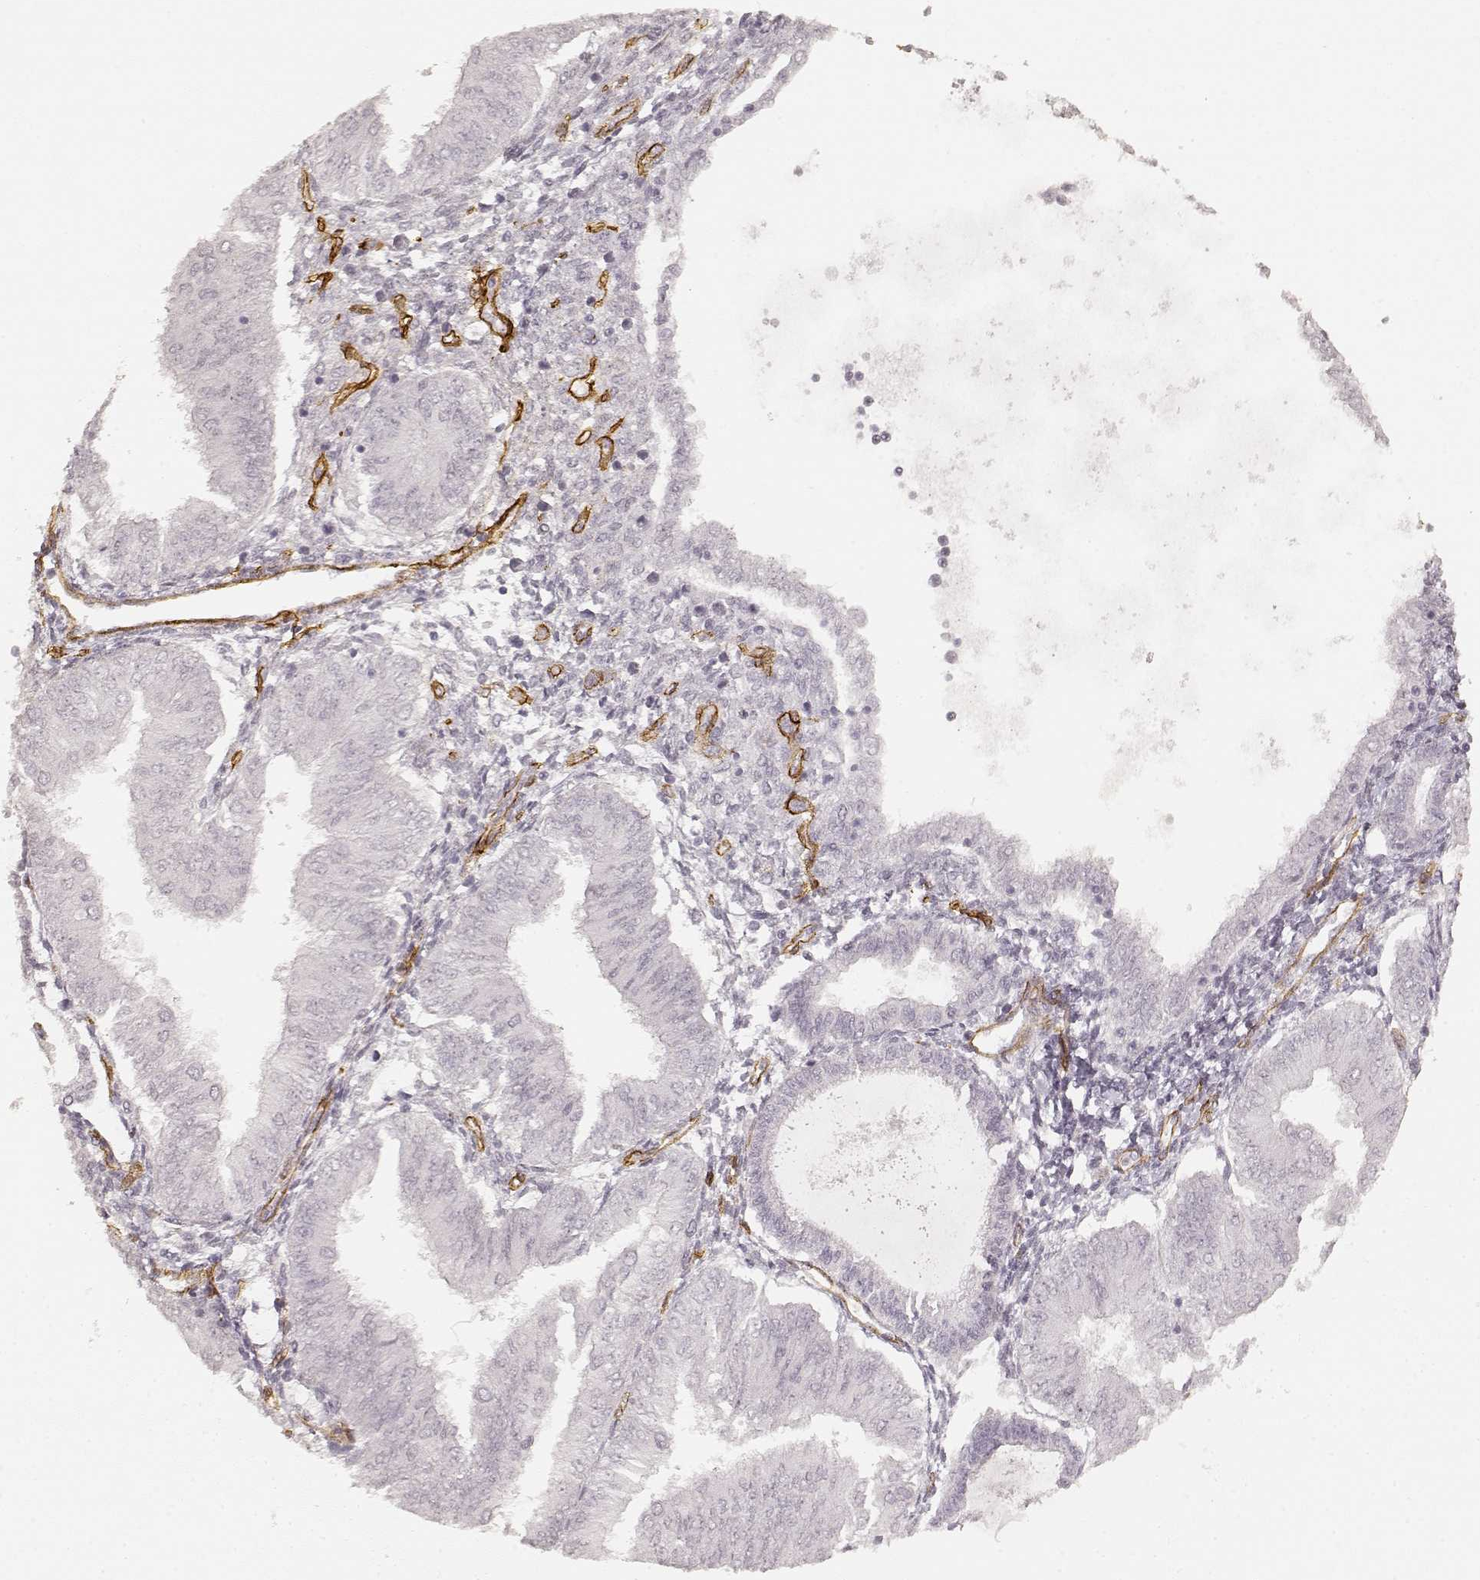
{"staining": {"intensity": "negative", "quantity": "none", "location": "none"}, "tissue": "endometrial cancer", "cell_type": "Tumor cells", "image_type": "cancer", "snomed": [{"axis": "morphology", "description": "Adenocarcinoma, NOS"}, {"axis": "topography", "description": "Endometrium"}], "caption": "Endometrial cancer (adenocarcinoma) was stained to show a protein in brown. There is no significant positivity in tumor cells.", "gene": "LAMA4", "patient": {"sex": "female", "age": 53}}